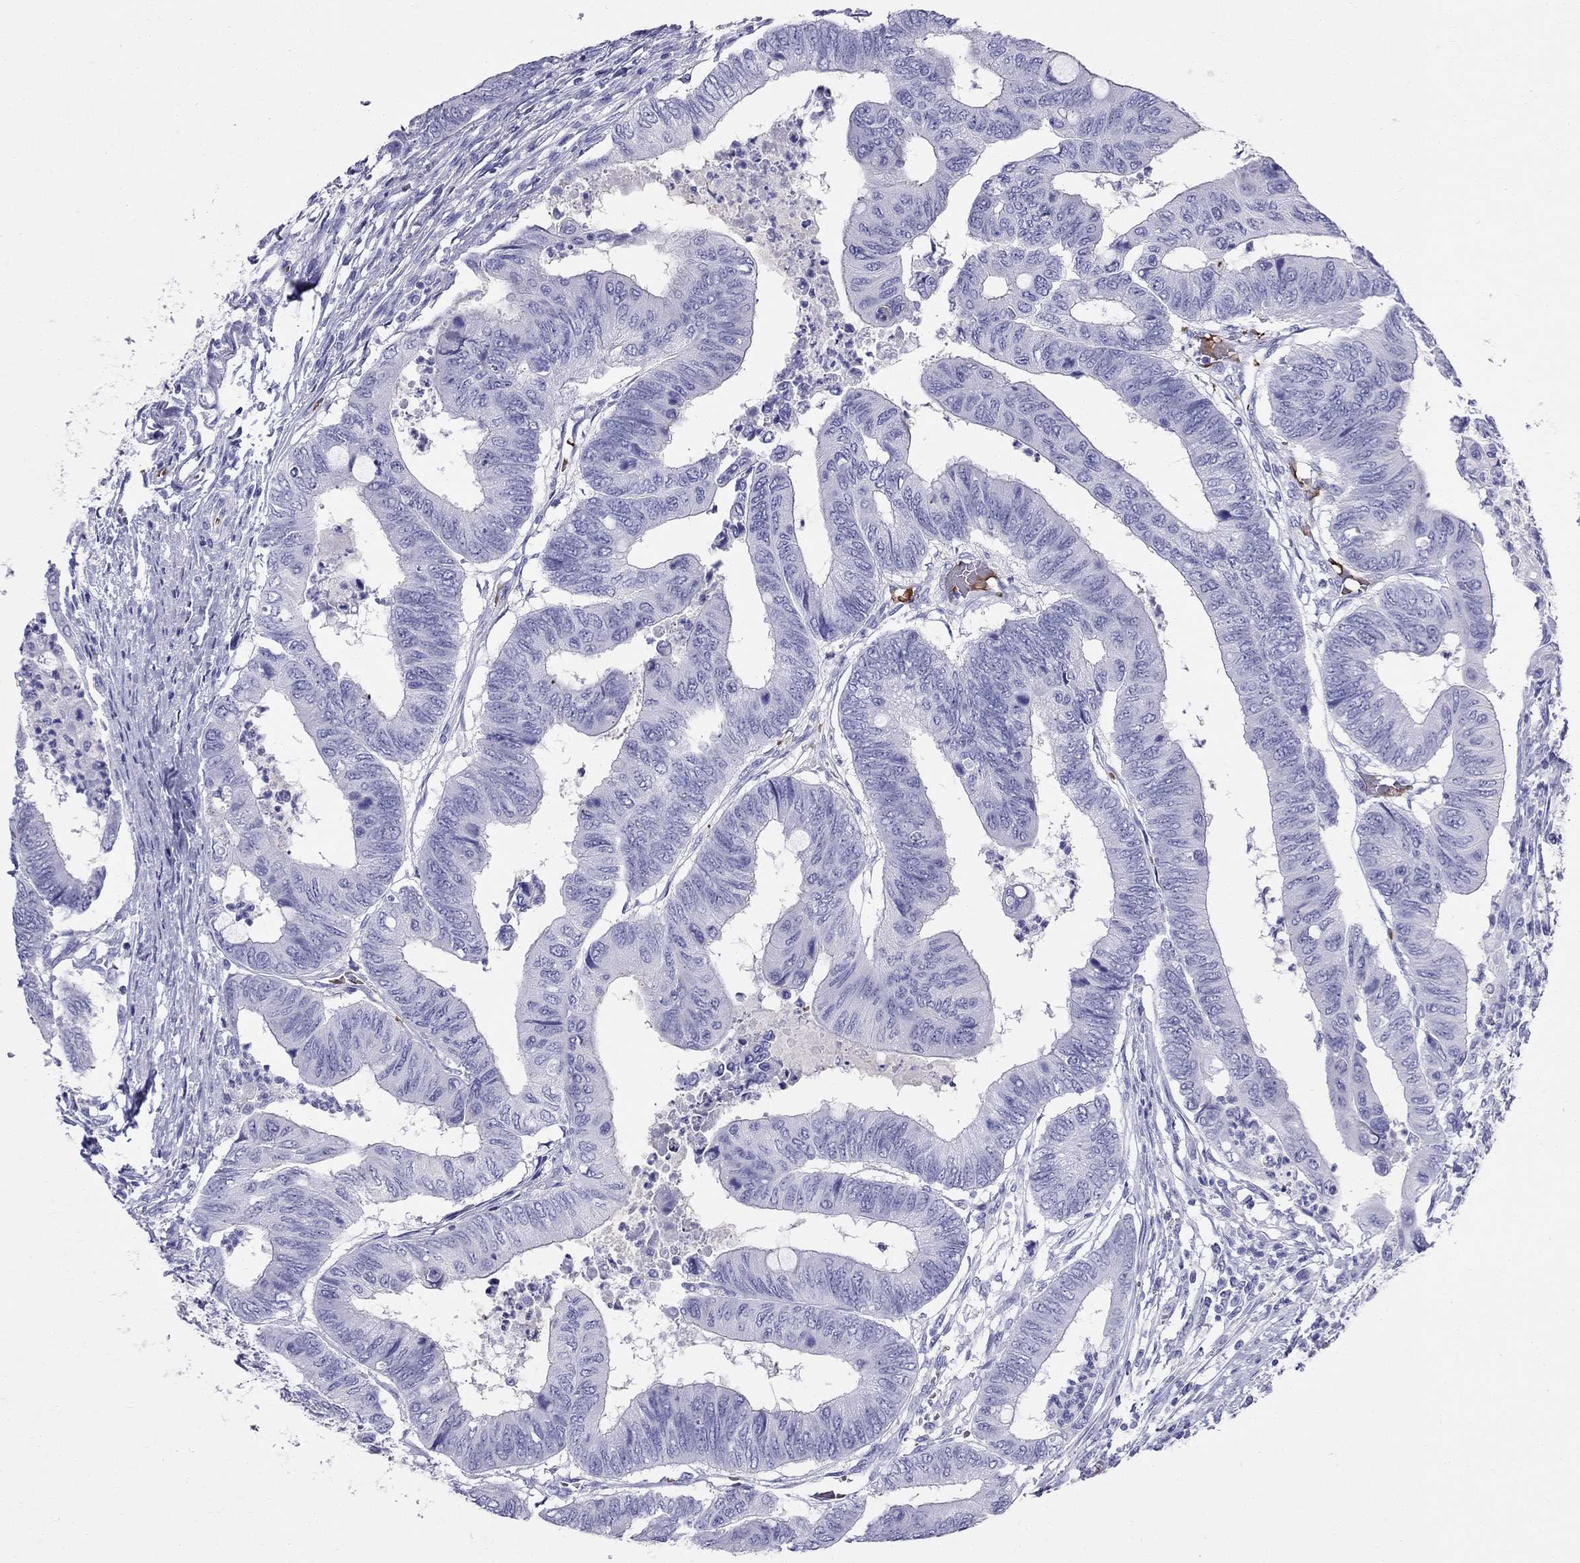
{"staining": {"intensity": "negative", "quantity": "none", "location": "none"}, "tissue": "colorectal cancer", "cell_type": "Tumor cells", "image_type": "cancer", "snomed": [{"axis": "morphology", "description": "Normal tissue, NOS"}, {"axis": "morphology", "description": "Adenocarcinoma, NOS"}, {"axis": "topography", "description": "Rectum"}, {"axis": "topography", "description": "Peripheral nerve tissue"}], "caption": "This is a histopathology image of immunohistochemistry (IHC) staining of colorectal cancer, which shows no staining in tumor cells.", "gene": "DNAAF6", "patient": {"sex": "male", "age": 92}}